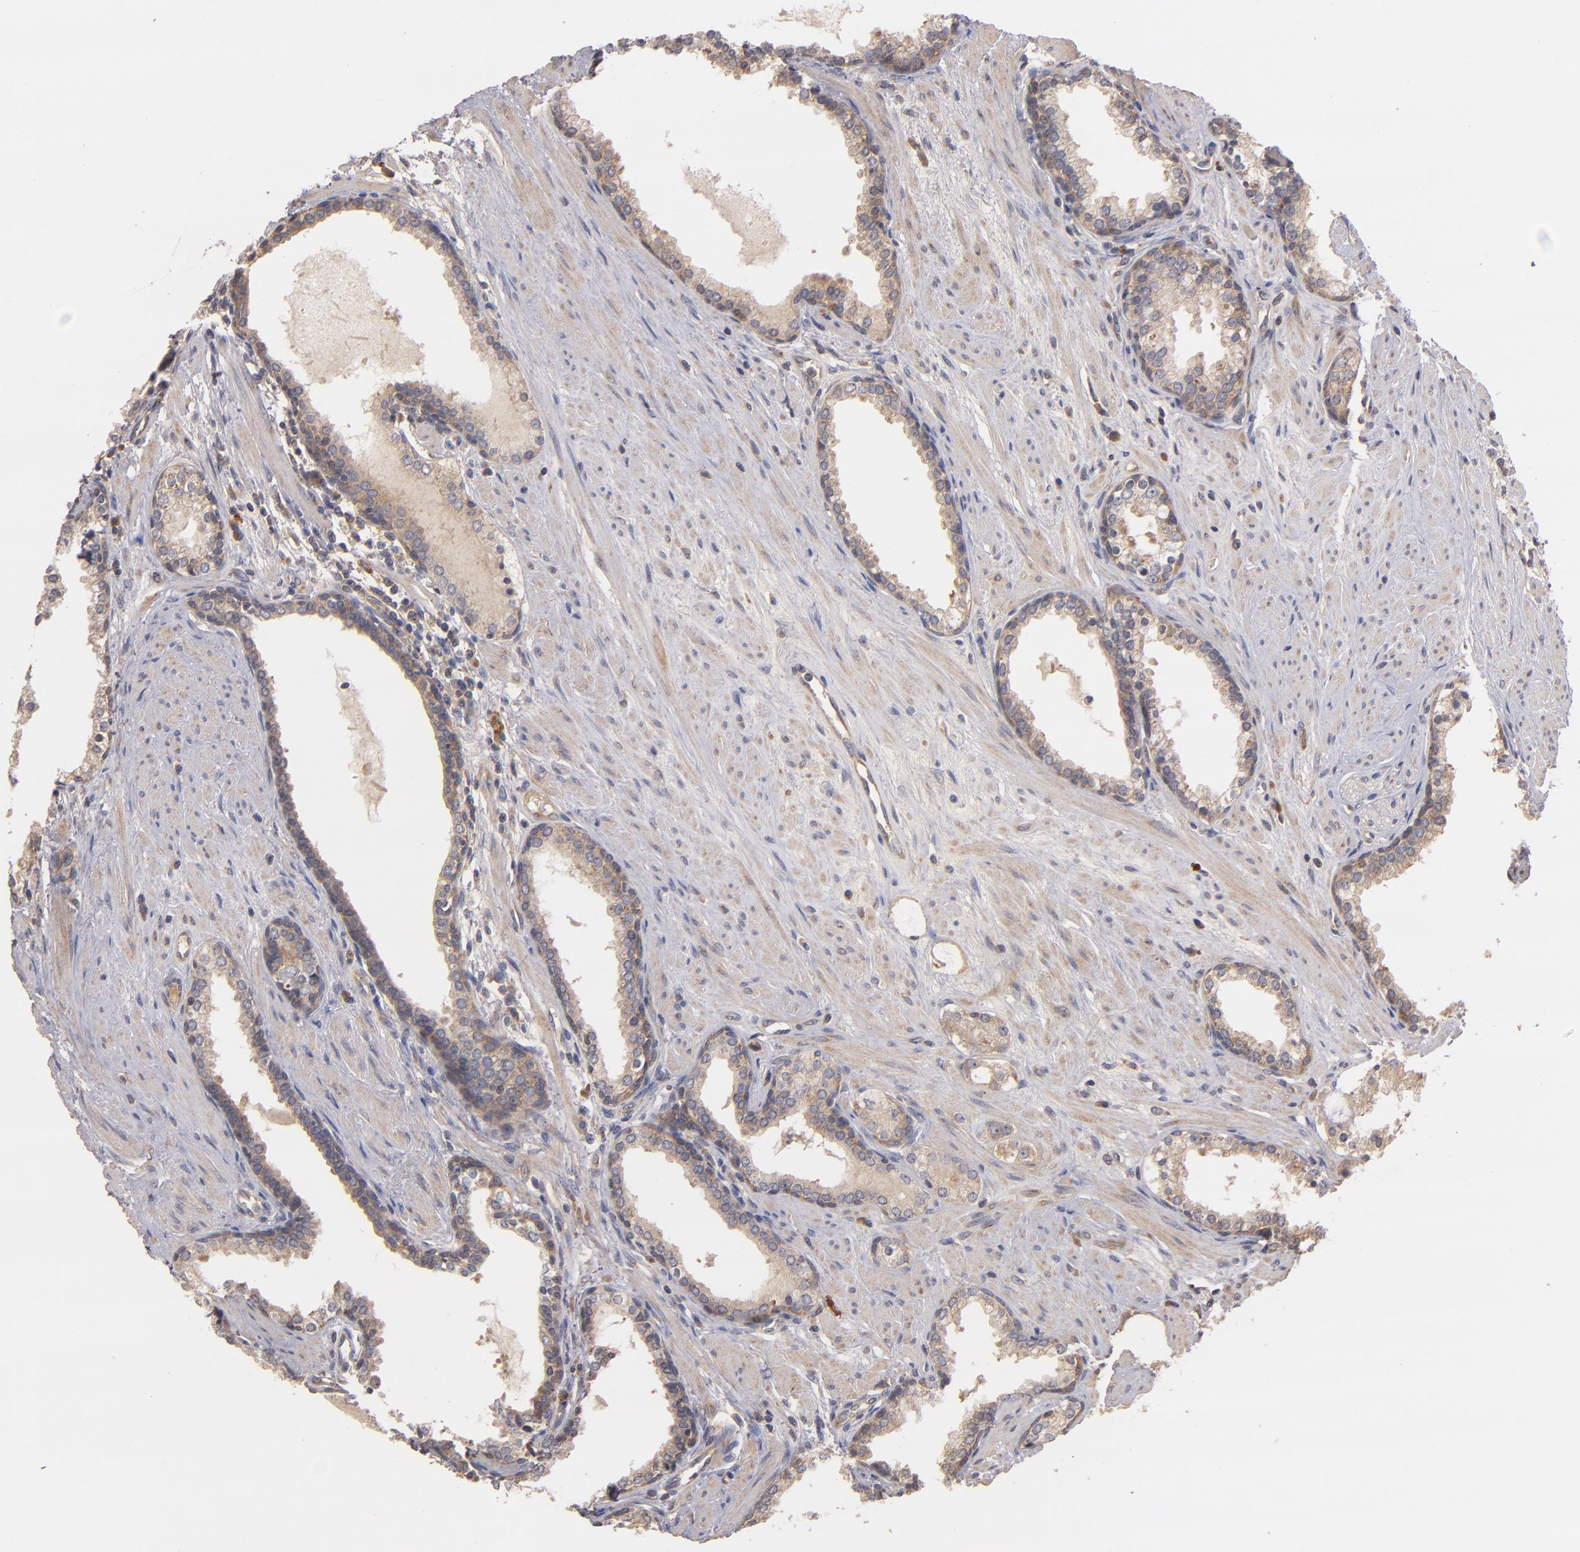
{"staining": {"intensity": "weak", "quantity": "25%-75%", "location": "cytoplasmic/membranous"}, "tissue": "prostate cancer", "cell_type": "Tumor cells", "image_type": "cancer", "snomed": [{"axis": "morphology", "description": "Adenocarcinoma, Medium grade"}, {"axis": "topography", "description": "Prostate"}], "caption": "The image exhibits staining of adenocarcinoma (medium-grade) (prostate), revealing weak cytoplasmic/membranous protein expression (brown color) within tumor cells. Using DAB (brown) and hematoxylin (blue) stains, captured at high magnification using brightfield microscopy.", "gene": "UPF3B", "patient": {"sex": "male", "age": 73}}